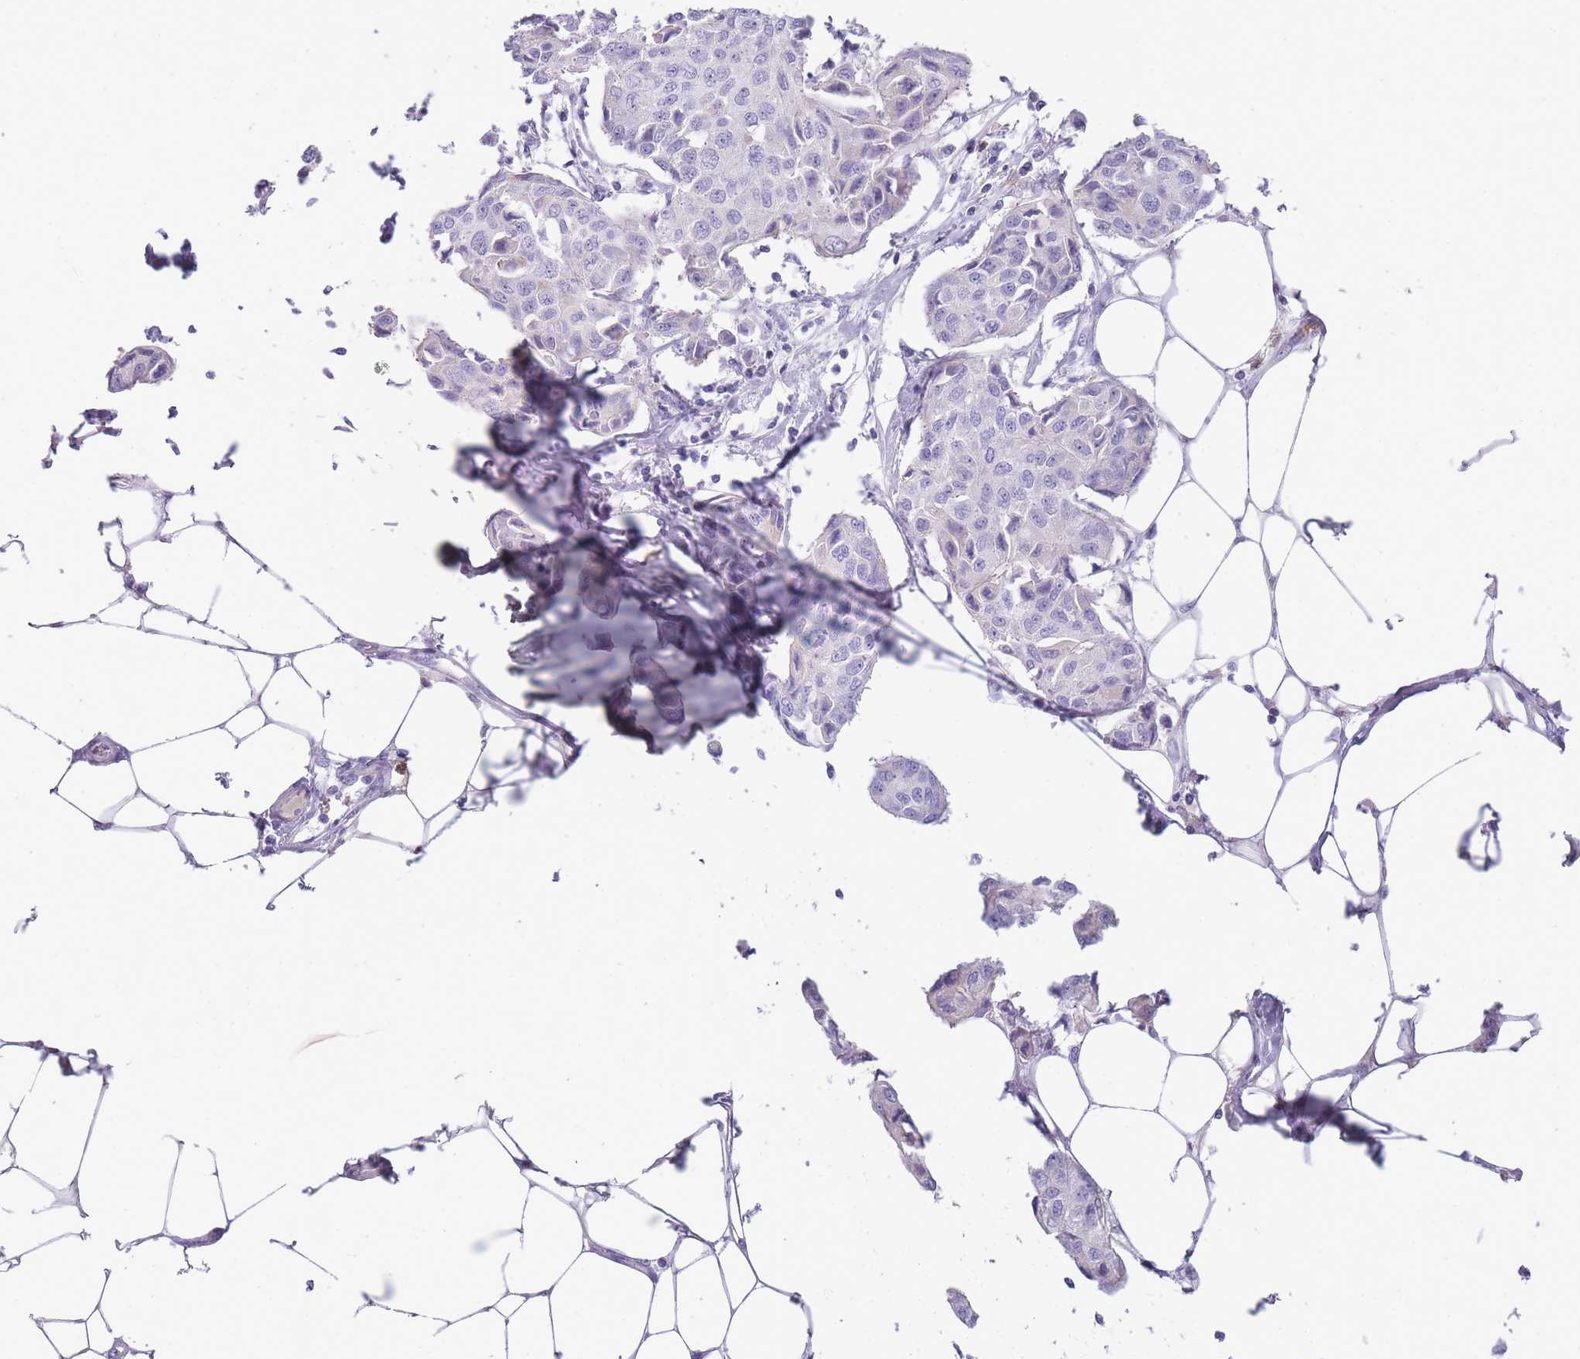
{"staining": {"intensity": "negative", "quantity": "none", "location": "none"}, "tissue": "breast cancer", "cell_type": "Tumor cells", "image_type": "cancer", "snomed": [{"axis": "morphology", "description": "Duct carcinoma"}, {"axis": "topography", "description": "Breast"}, {"axis": "topography", "description": "Lymph node"}], "caption": "Immunohistochemistry image of neoplastic tissue: human breast cancer stained with DAB (3,3'-diaminobenzidine) reveals no significant protein expression in tumor cells. (Stains: DAB immunohistochemistry with hematoxylin counter stain, Microscopy: brightfield microscopy at high magnification).", "gene": "CR1L", "patient": {"sex": "female", "age": 80}}